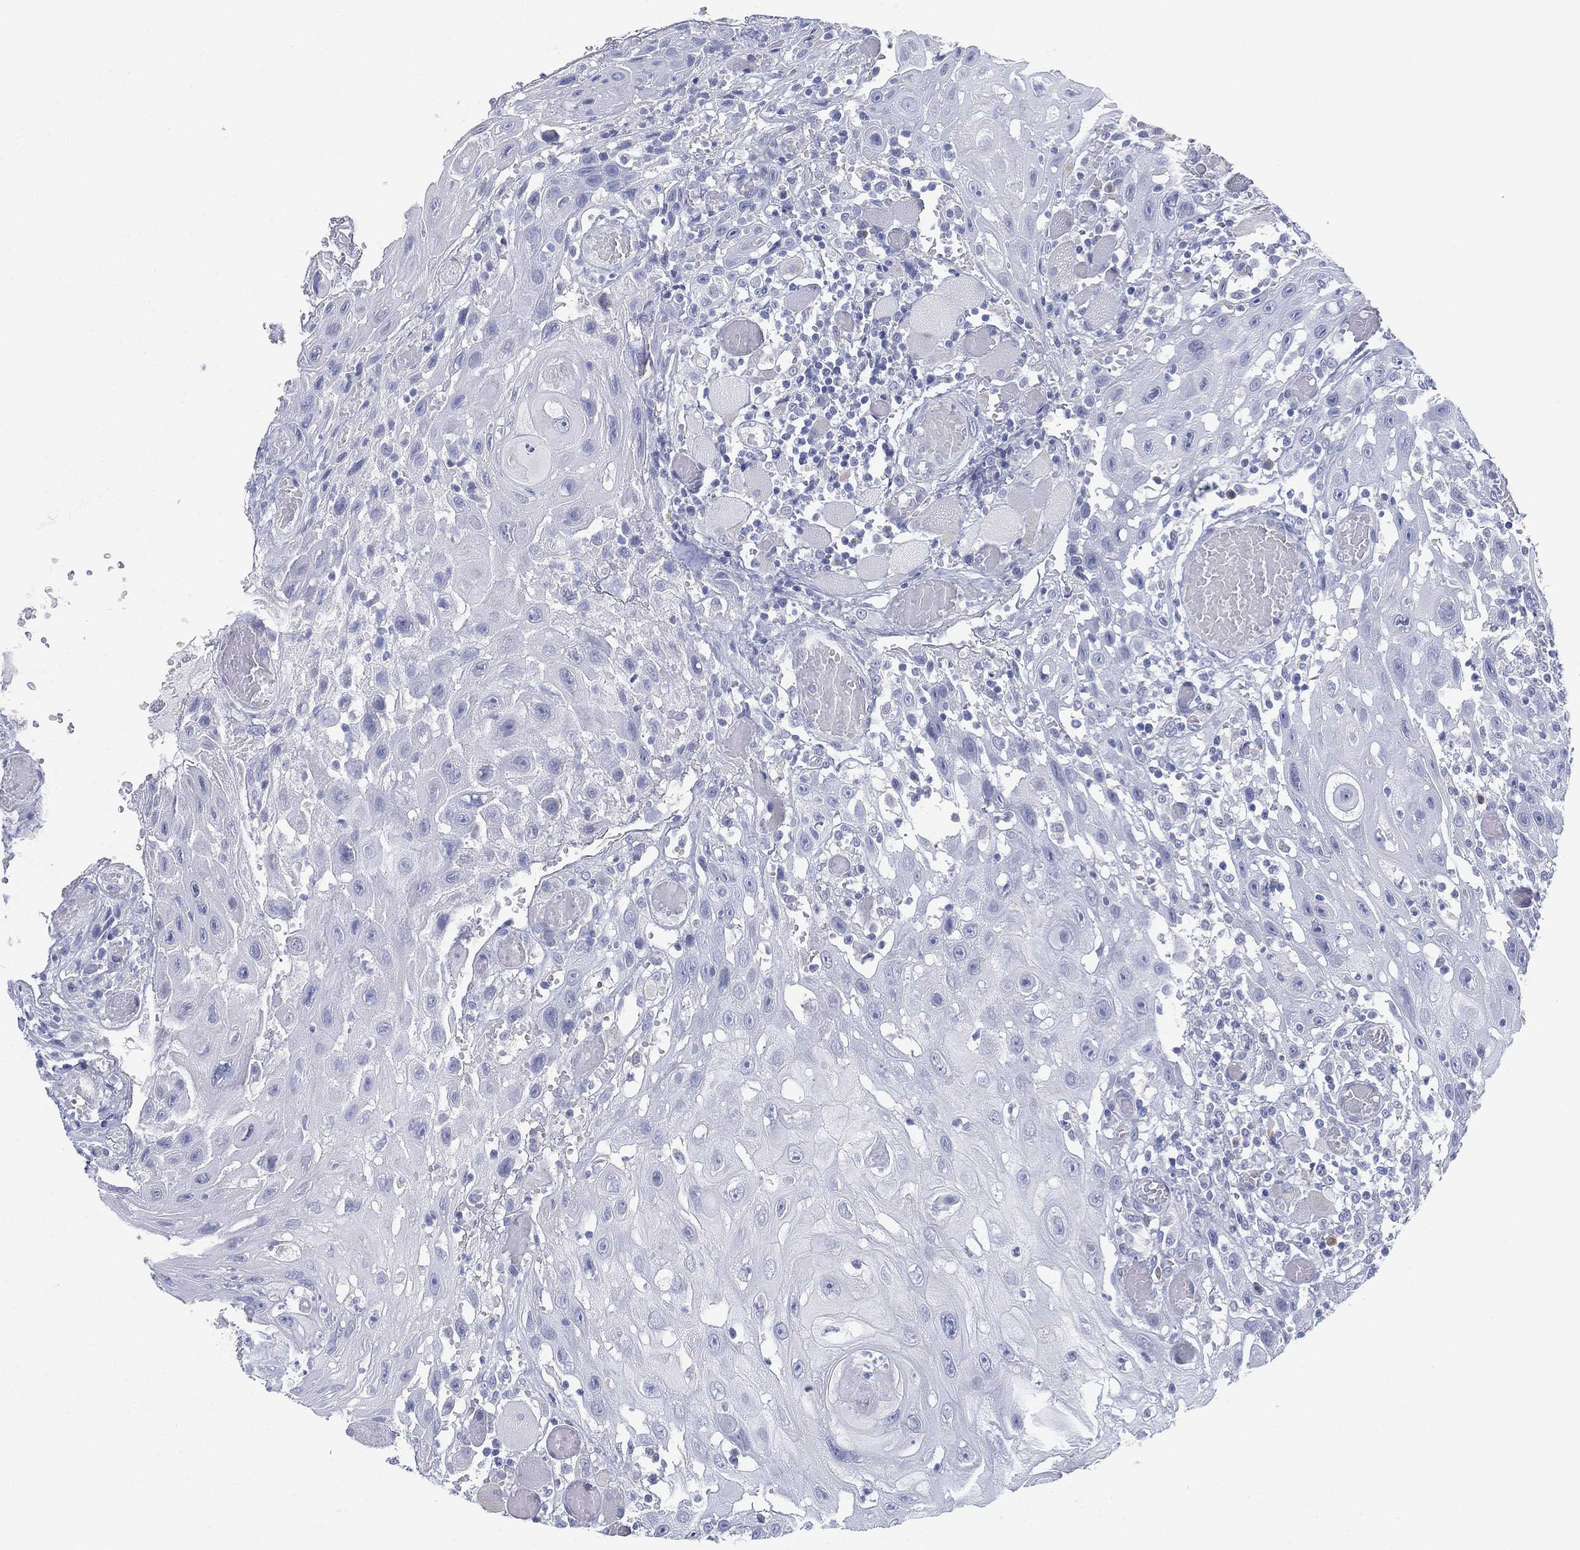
{"staining": {"intensity": "negative", "quantity": "none", "location": "none"}, "tissue": "head and neck cancer", "cell_type": "Tumor cells", "image_type": "cancer", "snomed": [{"axis": "morphology", "description": "Normal tissue, NOS"}, {"axis": "morphology", "description": "Squamous cell carcinoma, NOS"}, {"axis": "topography", "description": "Oral tissue"}, {"axis": "topography", "description": "Head-Neck"}], "caption": "Immunohistochemistry histopathology image of neoplastic tissue: head and neck cancer stained with DAB (3,3'-diaminobenzidine) exhibits no significant protein expression in tumor cells.", "gene": "GCNA", "patient": {"sex": "male", "age": 71}}